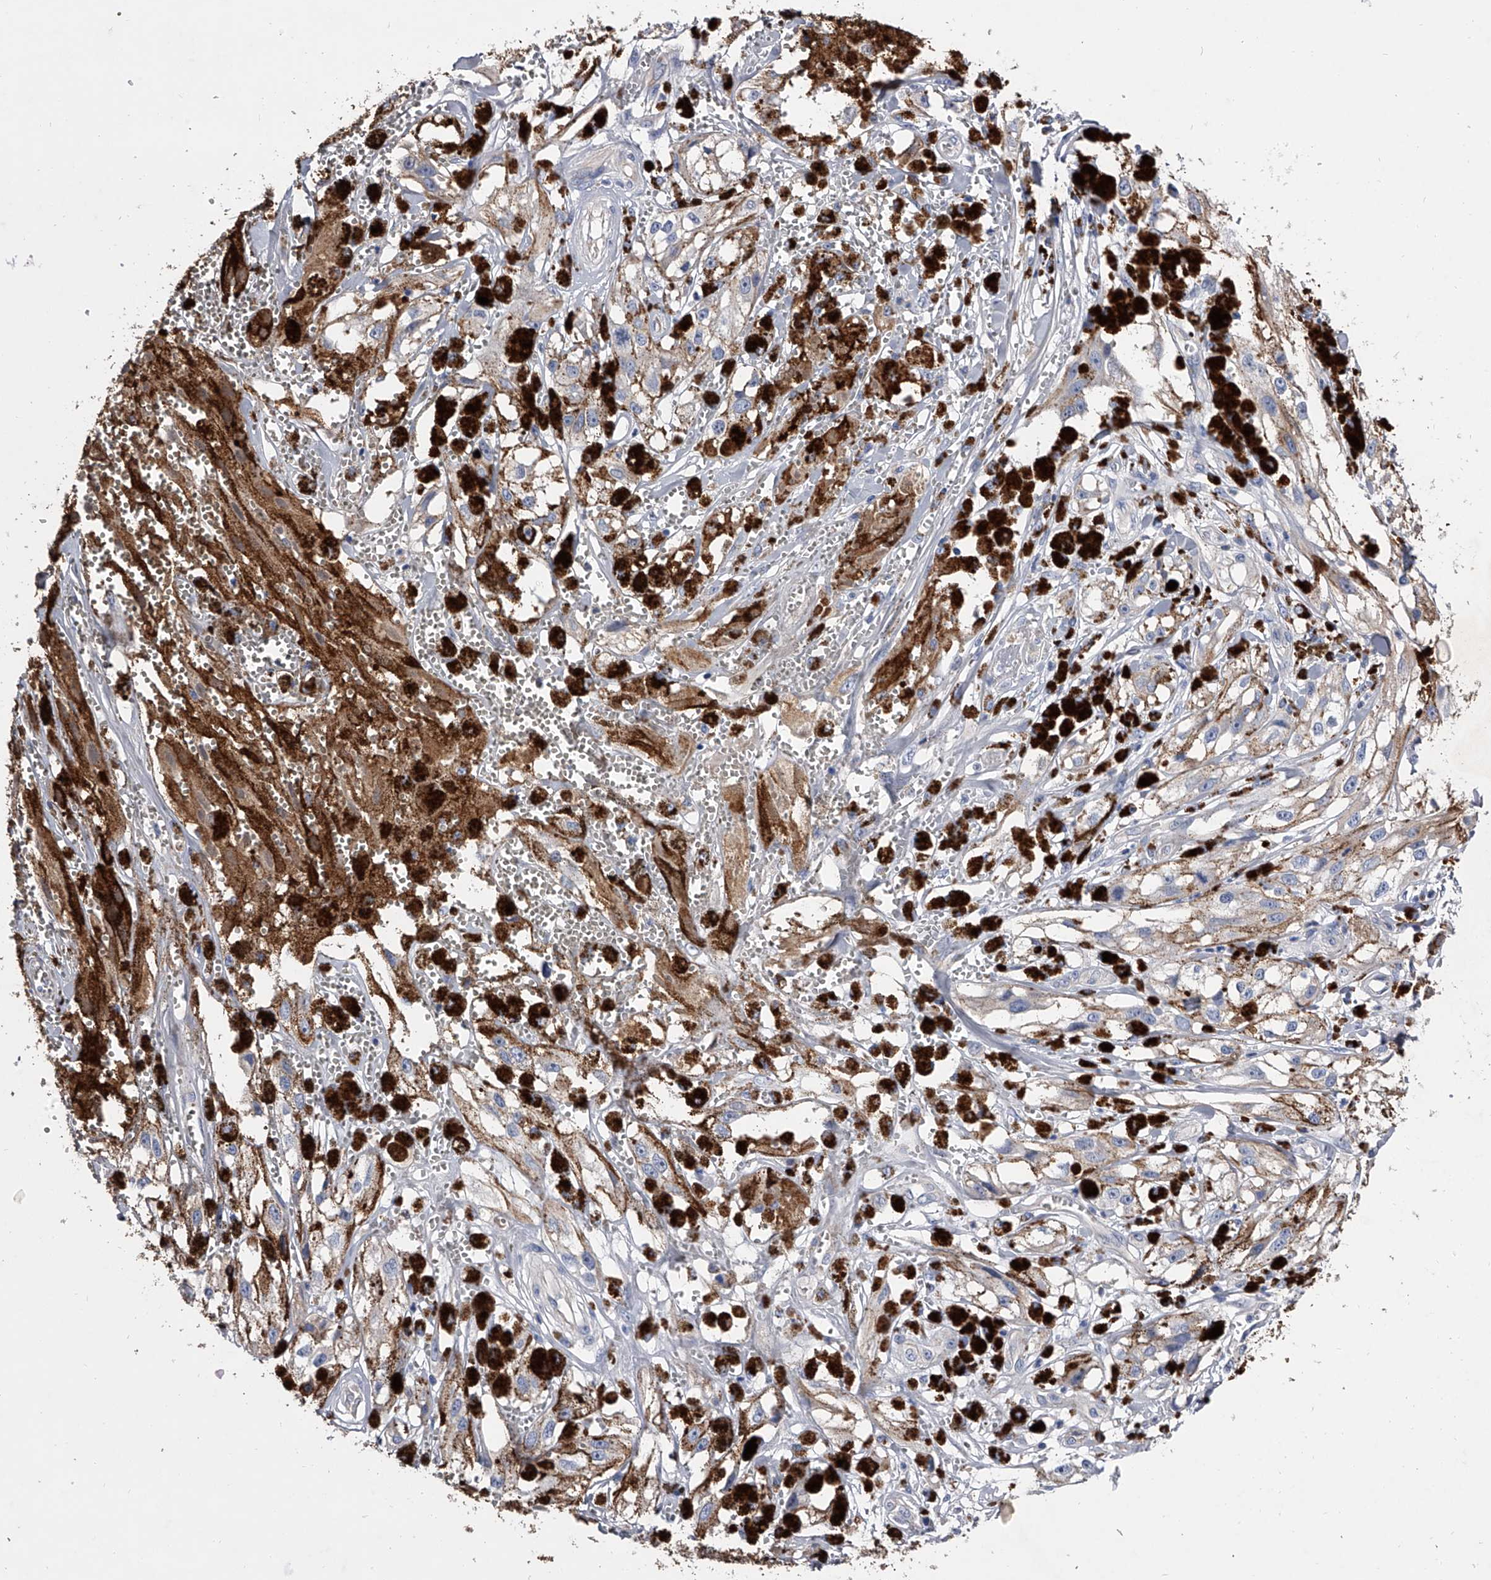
{"staining": {"intensity": "negative", "quantity": "none", "location": "none"}, "tissue": "melanoma", "cell_type": "Tumor cells", "image_type": "cancer", "snomed": [{"axis": "morphology", "description": "Malignant melanoma, NOS"}, {"axis": "topography", "description": "Skin"}], "caption": "Malignant melanoma was stained to show a protein in brown. There is no significant staining in tumor cells. (Brightfield microscopy of DAB (3,3'-diaminobenzidine) immunohistochemistry (IHC) at high magnification).", "gene": "EFCAB7", "patient": {"sex": "male", "age": 88}}